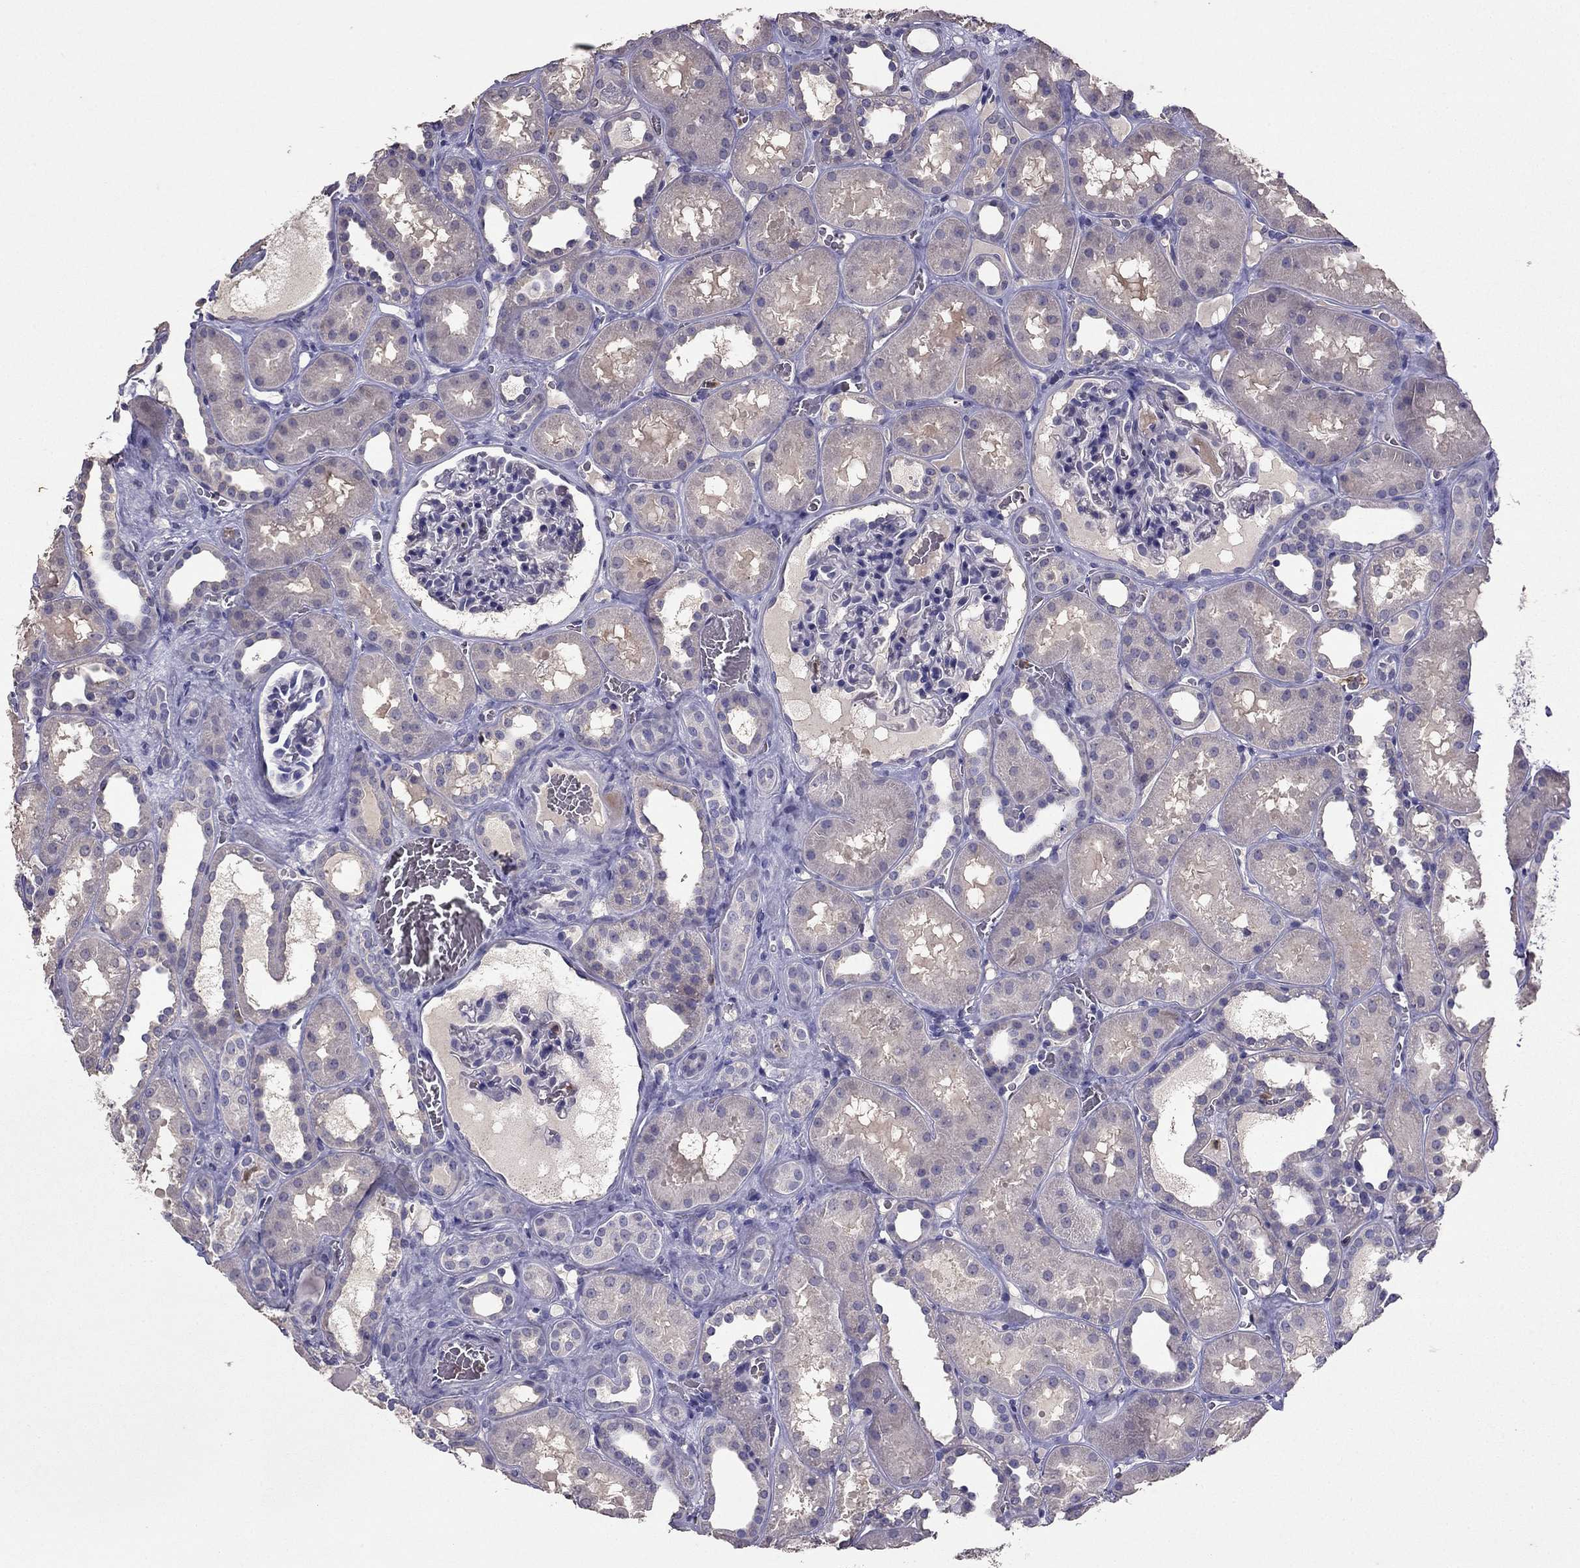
{"staining": {"intensity": "negative", "quantity": "none", "location": "none"}, "tissue": "kidney", "cell_type": "Cells in glomeruli", "image_type": "normal", "snomed": [{"axis": "morphology", "description": "Normal tissue, NOS"}, {"axis": "topography", "description": "Kidney"}], "caption": "Immunohistochemistry histopathology image of unremarkable kidney stained for a protein (brown), which displays no staining in cells in glomeruli. Nuclei are stained in blue.", "gene": "RFLNB", "patient": {"sex": "female", "age": 41}}